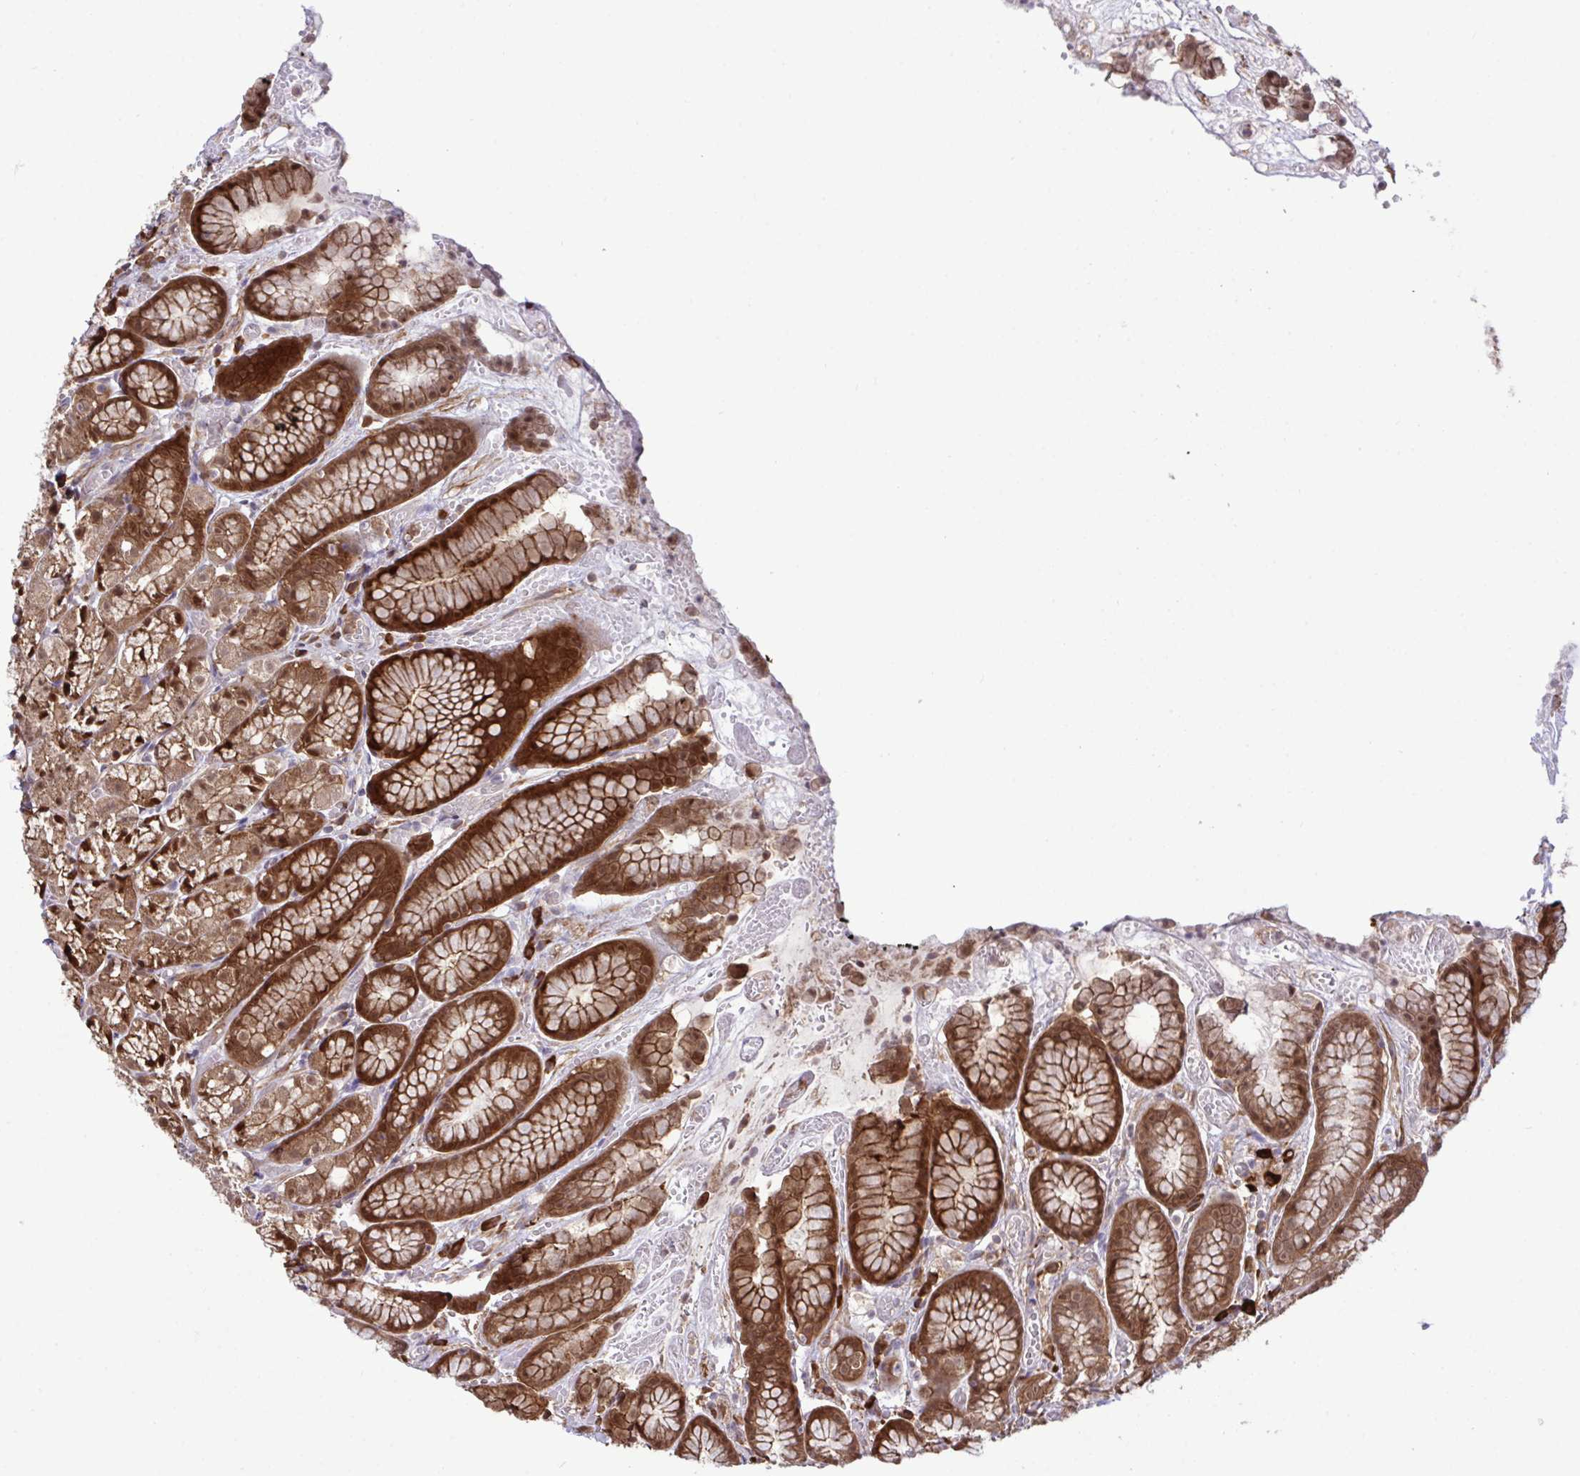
{"staining": {"intensity": "strong", "quantity": ">75%", "location": "cytoplasmic/membranous,nuclear"}, "tissue": "stomach", "cell_type": "Glandular cells", "image_type": "normal", "snomed": [{"axis": "morphology", "description": "Normal tissue, NOS"}, {"axis": "topography", "description": "Smooth muscle"}, {"axis": "topography", "description": "Stomach"}], "caption": "This image exhibits normal stomach stained with IHC to label a protein in brown. The cytoplasmic/membranous,nuclear of glandular cells show strong positivity for the protein. Nuclei are counter-stained blue.", "gene": "CMPK1", "patient": {"sex": "male", "age": 70}}